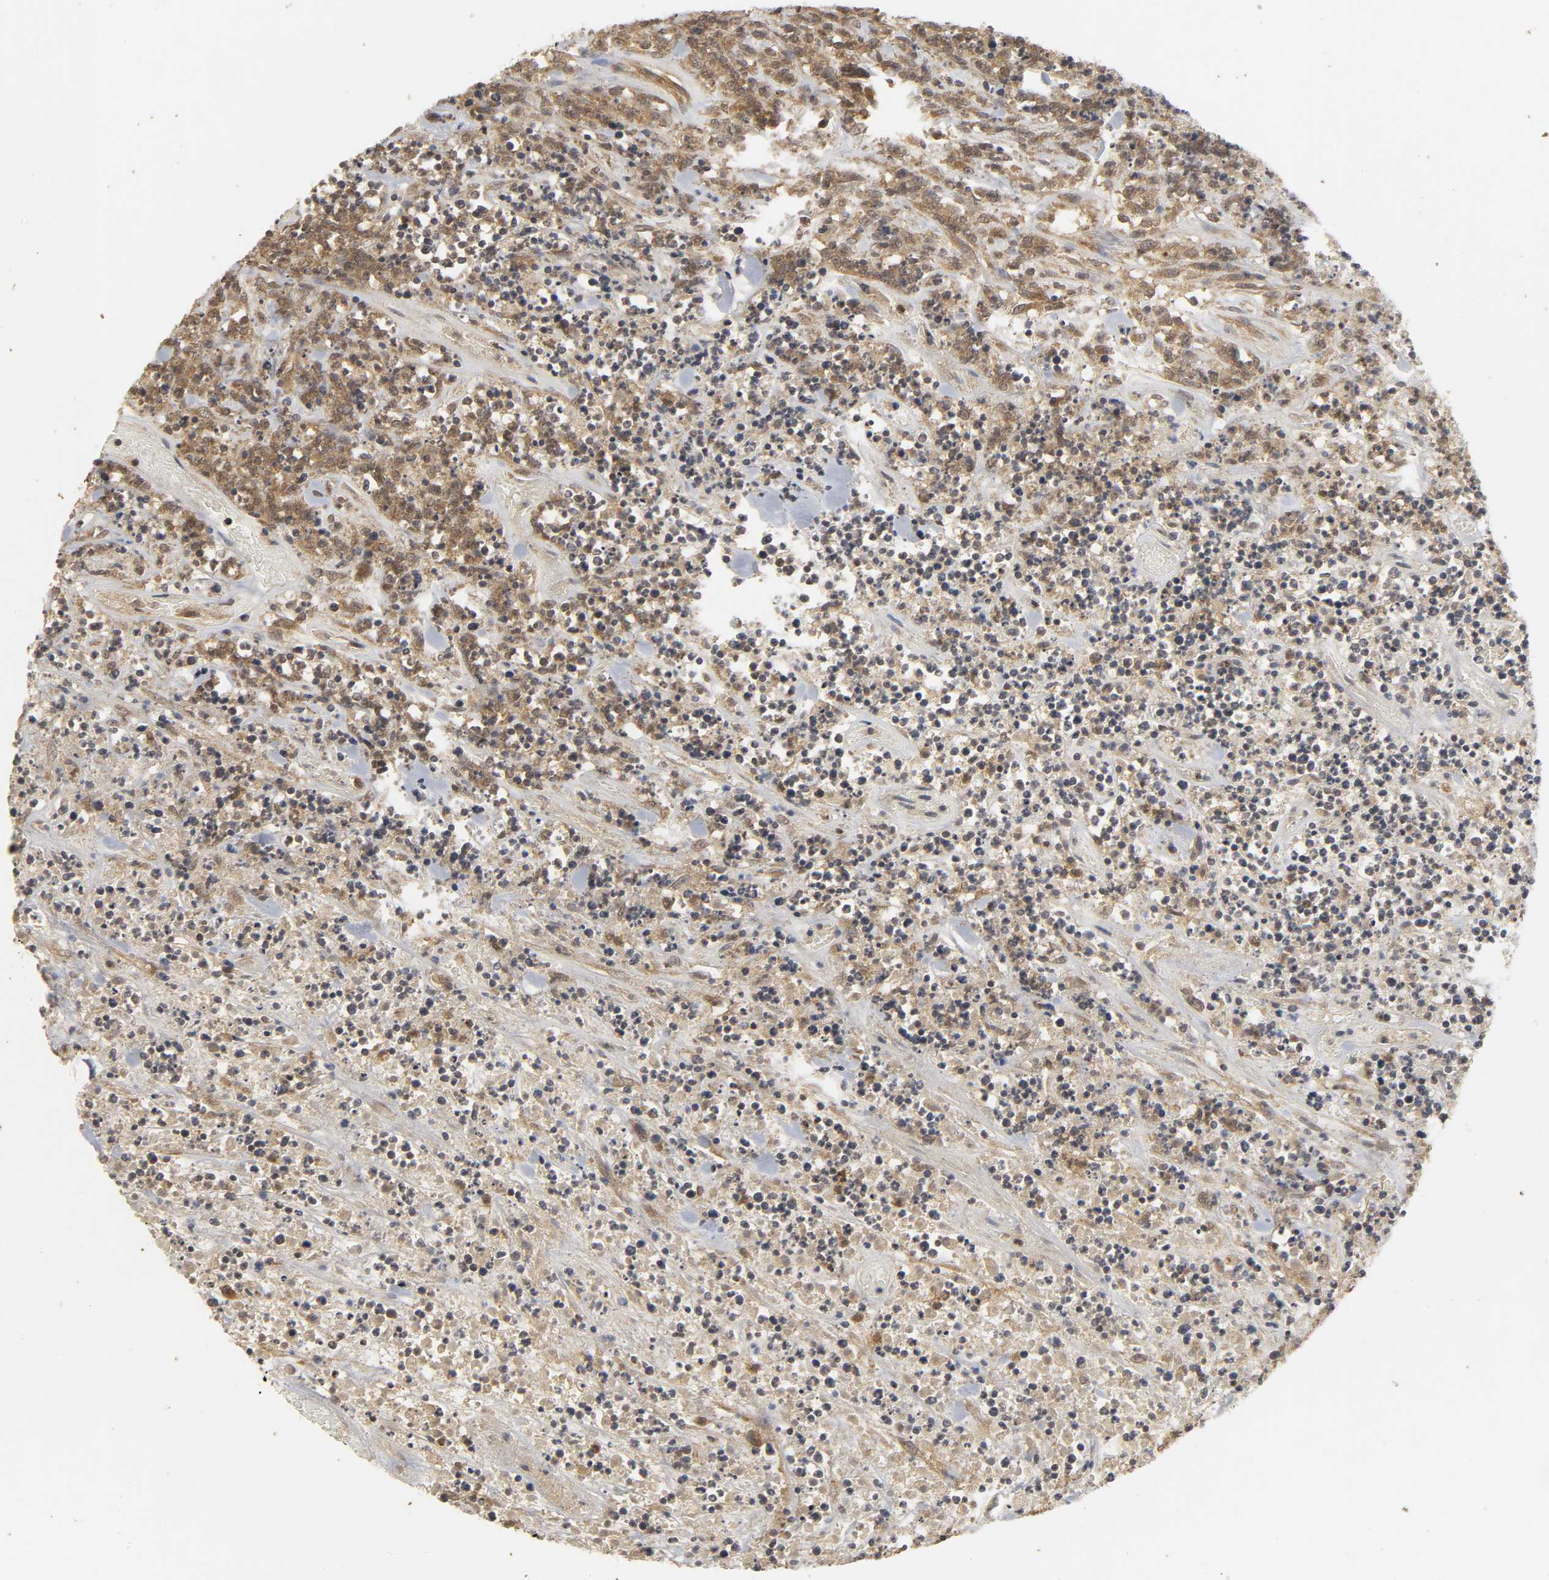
{"staining": {"intensity": "moderate", "quantity": "25%-75%", "location": "cytoplasmic/membranous"}, "tissue": "lymphoma", "cell_type": "Tumor cells", "image_type": "cancer", "snomed": [{"axis": "morphology", "description": "Malignant lymphoma, non-Hodgkin's type, High grade"}, {"axis": "topography", "description": "Soft tissue"}], "caption": "Protein analysis of high-grade malignant lymphoma, non-Hodgkin's type tissue shows moderate cytoplasmic/membranous expression in approximately 25%-75% of tumor cells.", "gene": "TRAF6", "patient": {"sex": "male", "age": 18}}